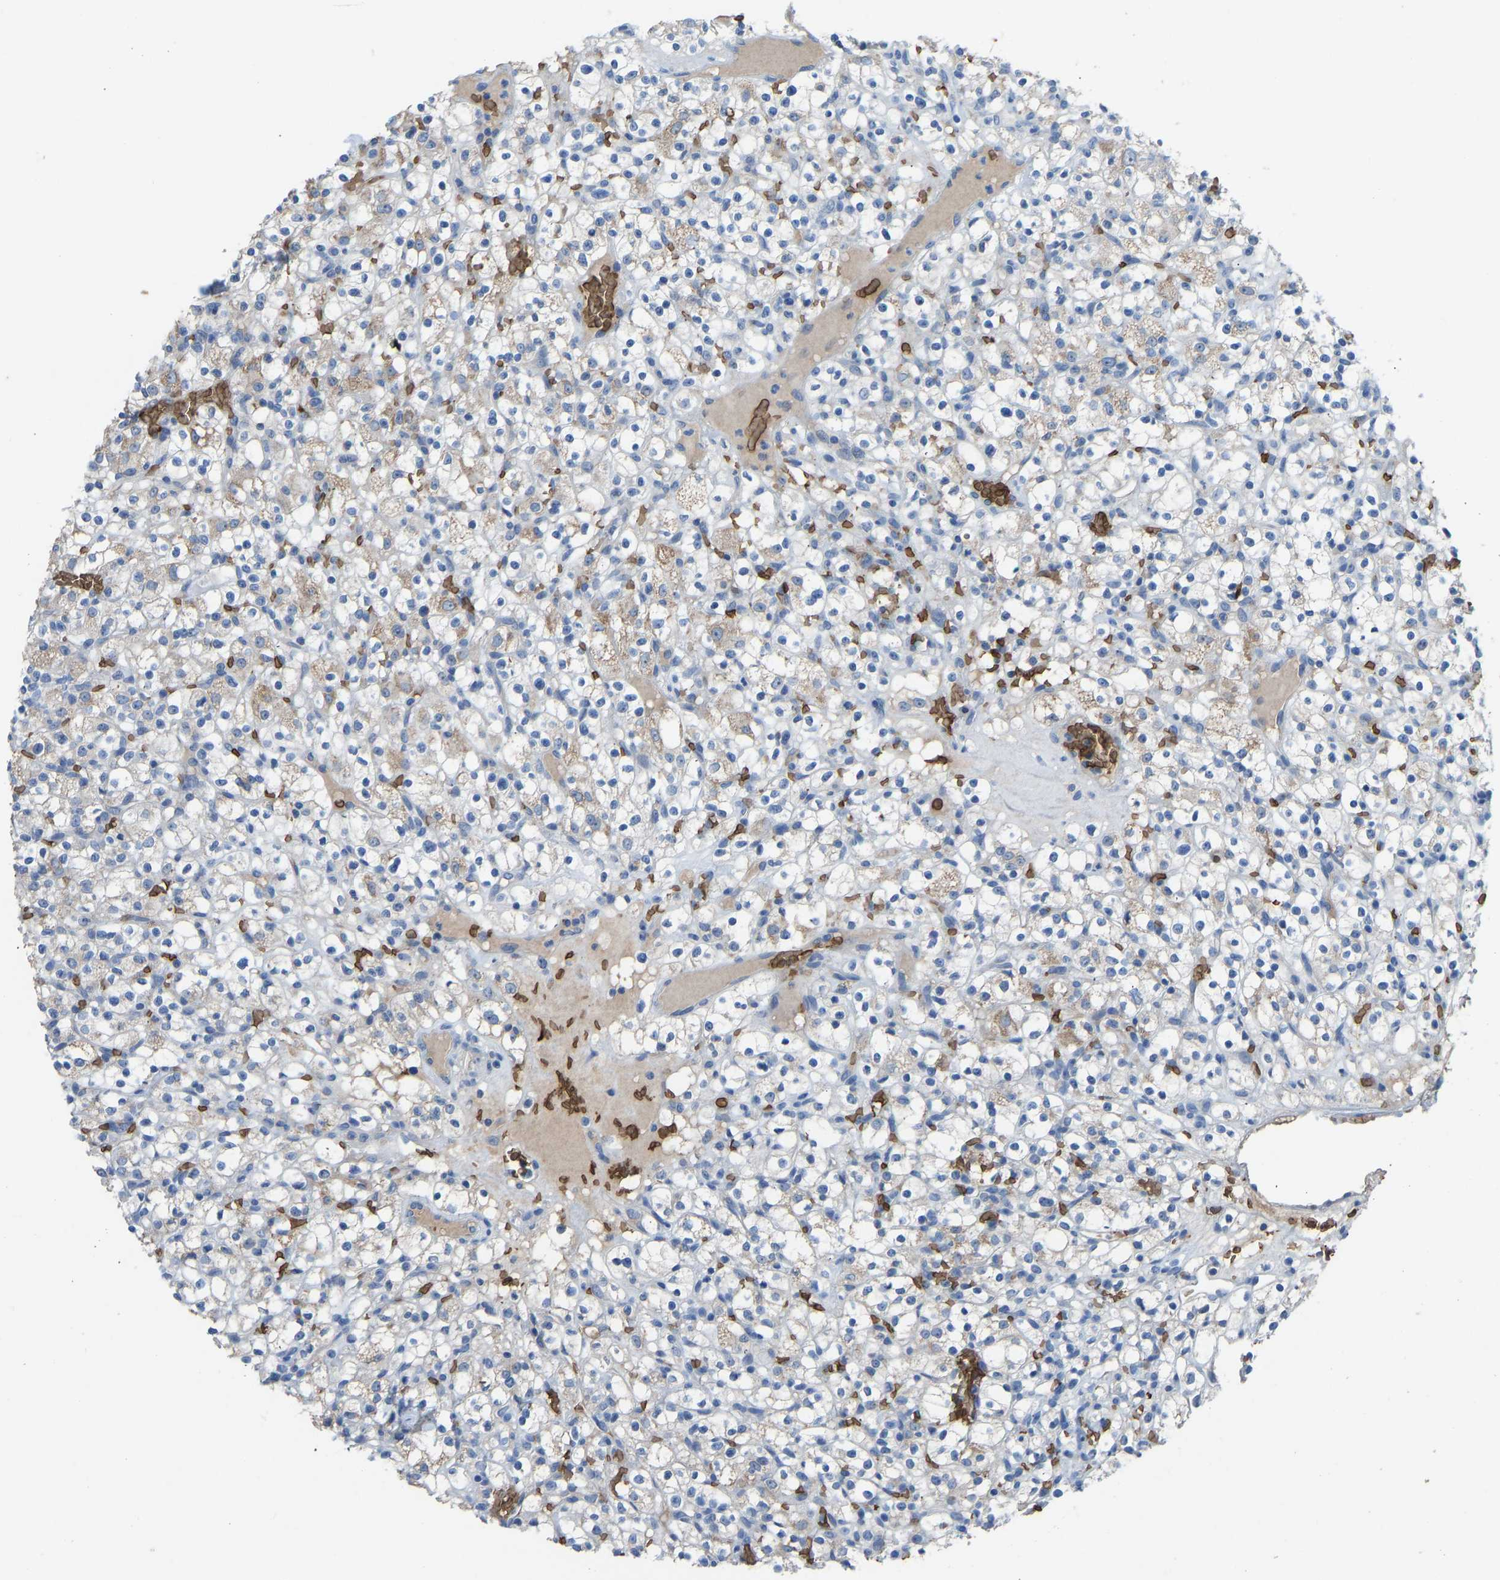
{"staining": {"intensity": "negative", "quantity": "none", "location": "none"}, "tissue": "renal cancer", "cell_type": "Tumor cells", "image_type": "cancer", "snomed": [{"axis": "morphology", "description": "Normal tissue, NOS"}, {"axis": "morphology", "description": "Adenocarcinoma, NOS"}, {"axis": "topography", "description": "Kidney"}], "caption": "Tumor cells are negative for protein expression in human renal cancer.", "gene": "PIGS", "patient": {"sex": "female", "age": 72}}